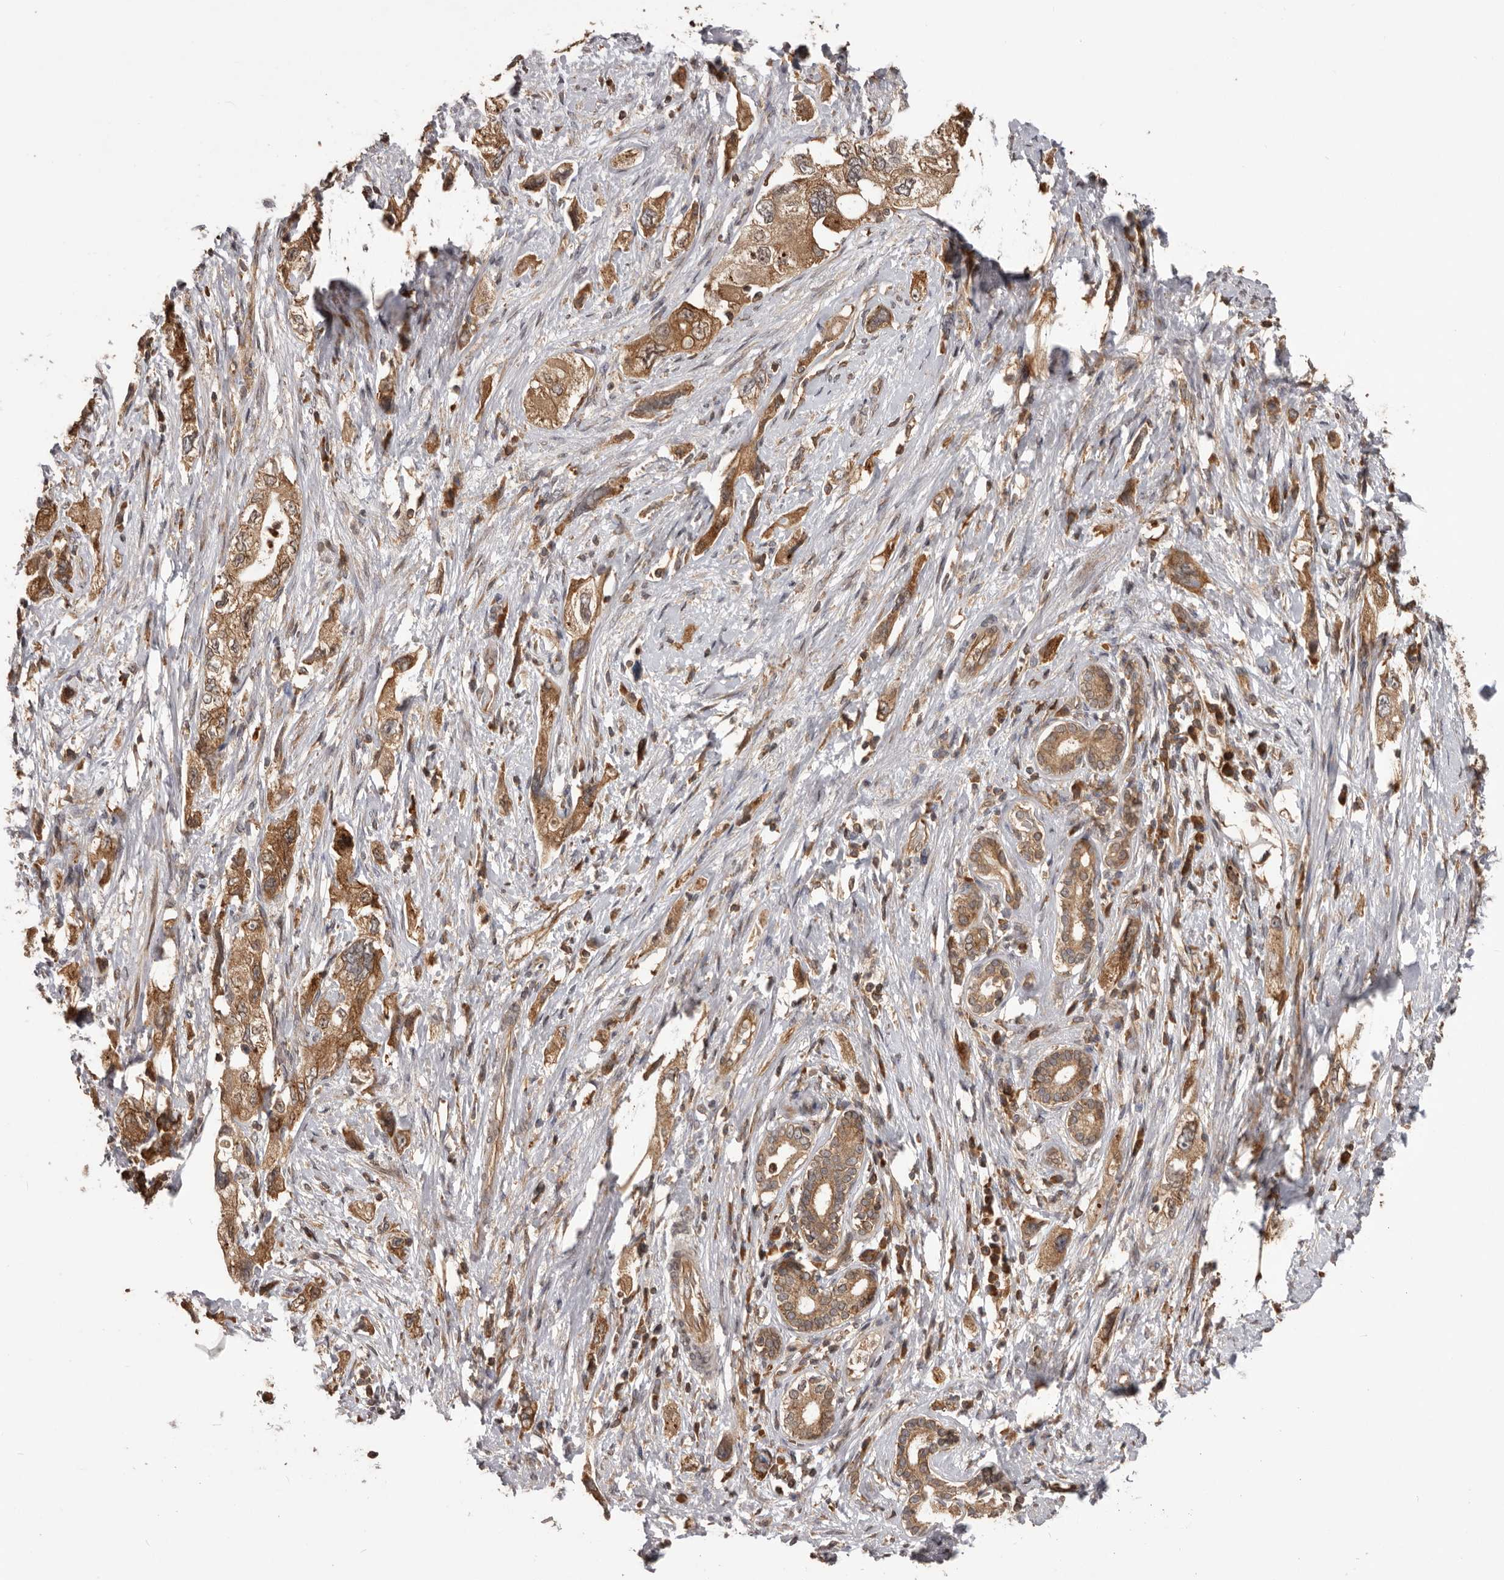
{"staining": {"intensity": "moderate", "quantity": ">75%", "location": "cytoplasmic/membranous"}, "tissue": "pancreatic cancer", "cell_type": "Tumor cells", "image_type": "cancer", "snomed": [{"axis": "morphology", "description": "Adenocarcinoma, NOS"}, {"axis": "topography", "description": "Pancreas"}], "caption": "Protein staining exhibits moderate cytoplasmic/membranous staining in approximately >75% of tumor cells in pancreatic cancer (adenocarcinoma).", "gene": "HBS1L", "patient": {"sex": "female", "age": 73}}